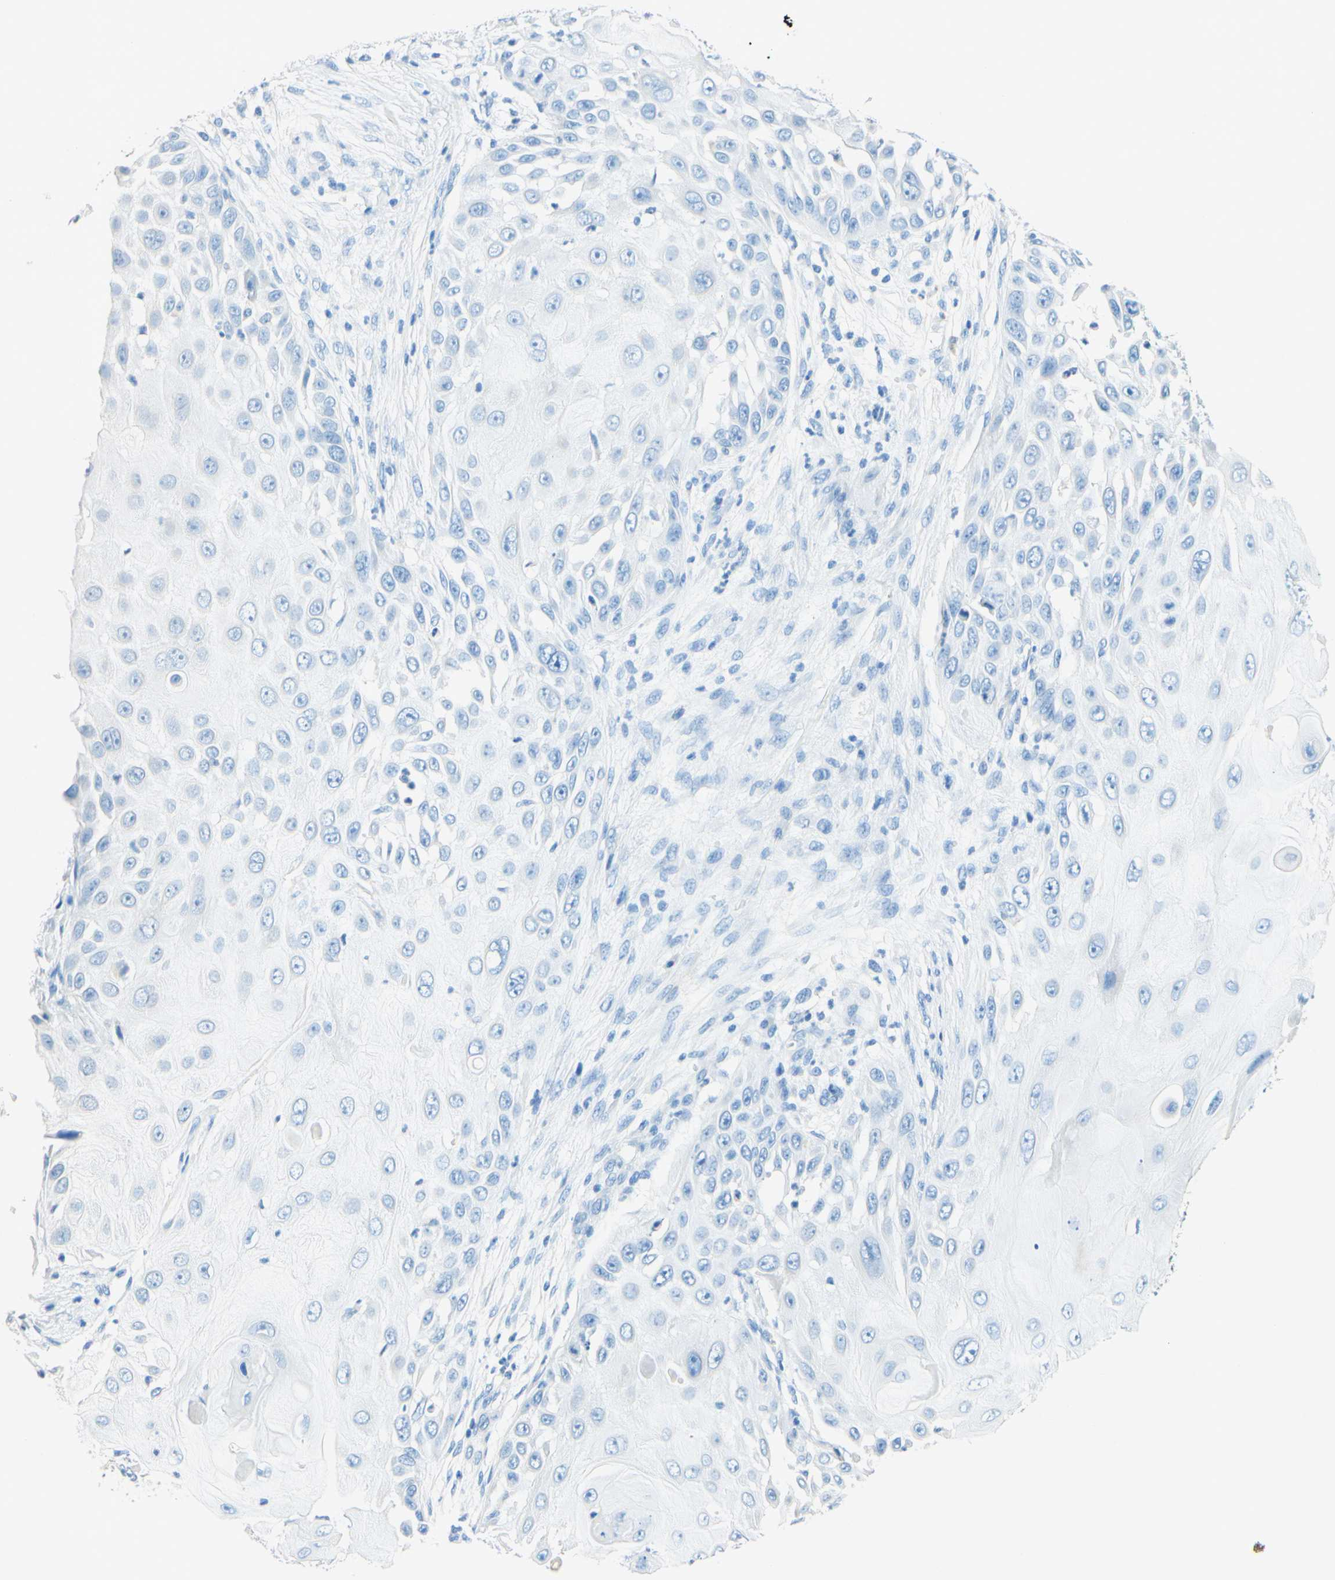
{"staining": {"intensity": "negative", "quantity": "none", "location": "none"}, "tissue": "skin cancer", "cell_type": "Tumor cells", "image_type": "cancer", "snomed": [{"axis": "morphology", "description": "Squamous cell carcinoma, NOS"}, {"axis": "topography", "description": "Skin"}], "caption": "The photomicrograph reveals no staining of tumor cells in skin cancer (squamous cell carcinoma).", "gene": "SLC46A1", "patient": {"sex": "female", "age": 44}}